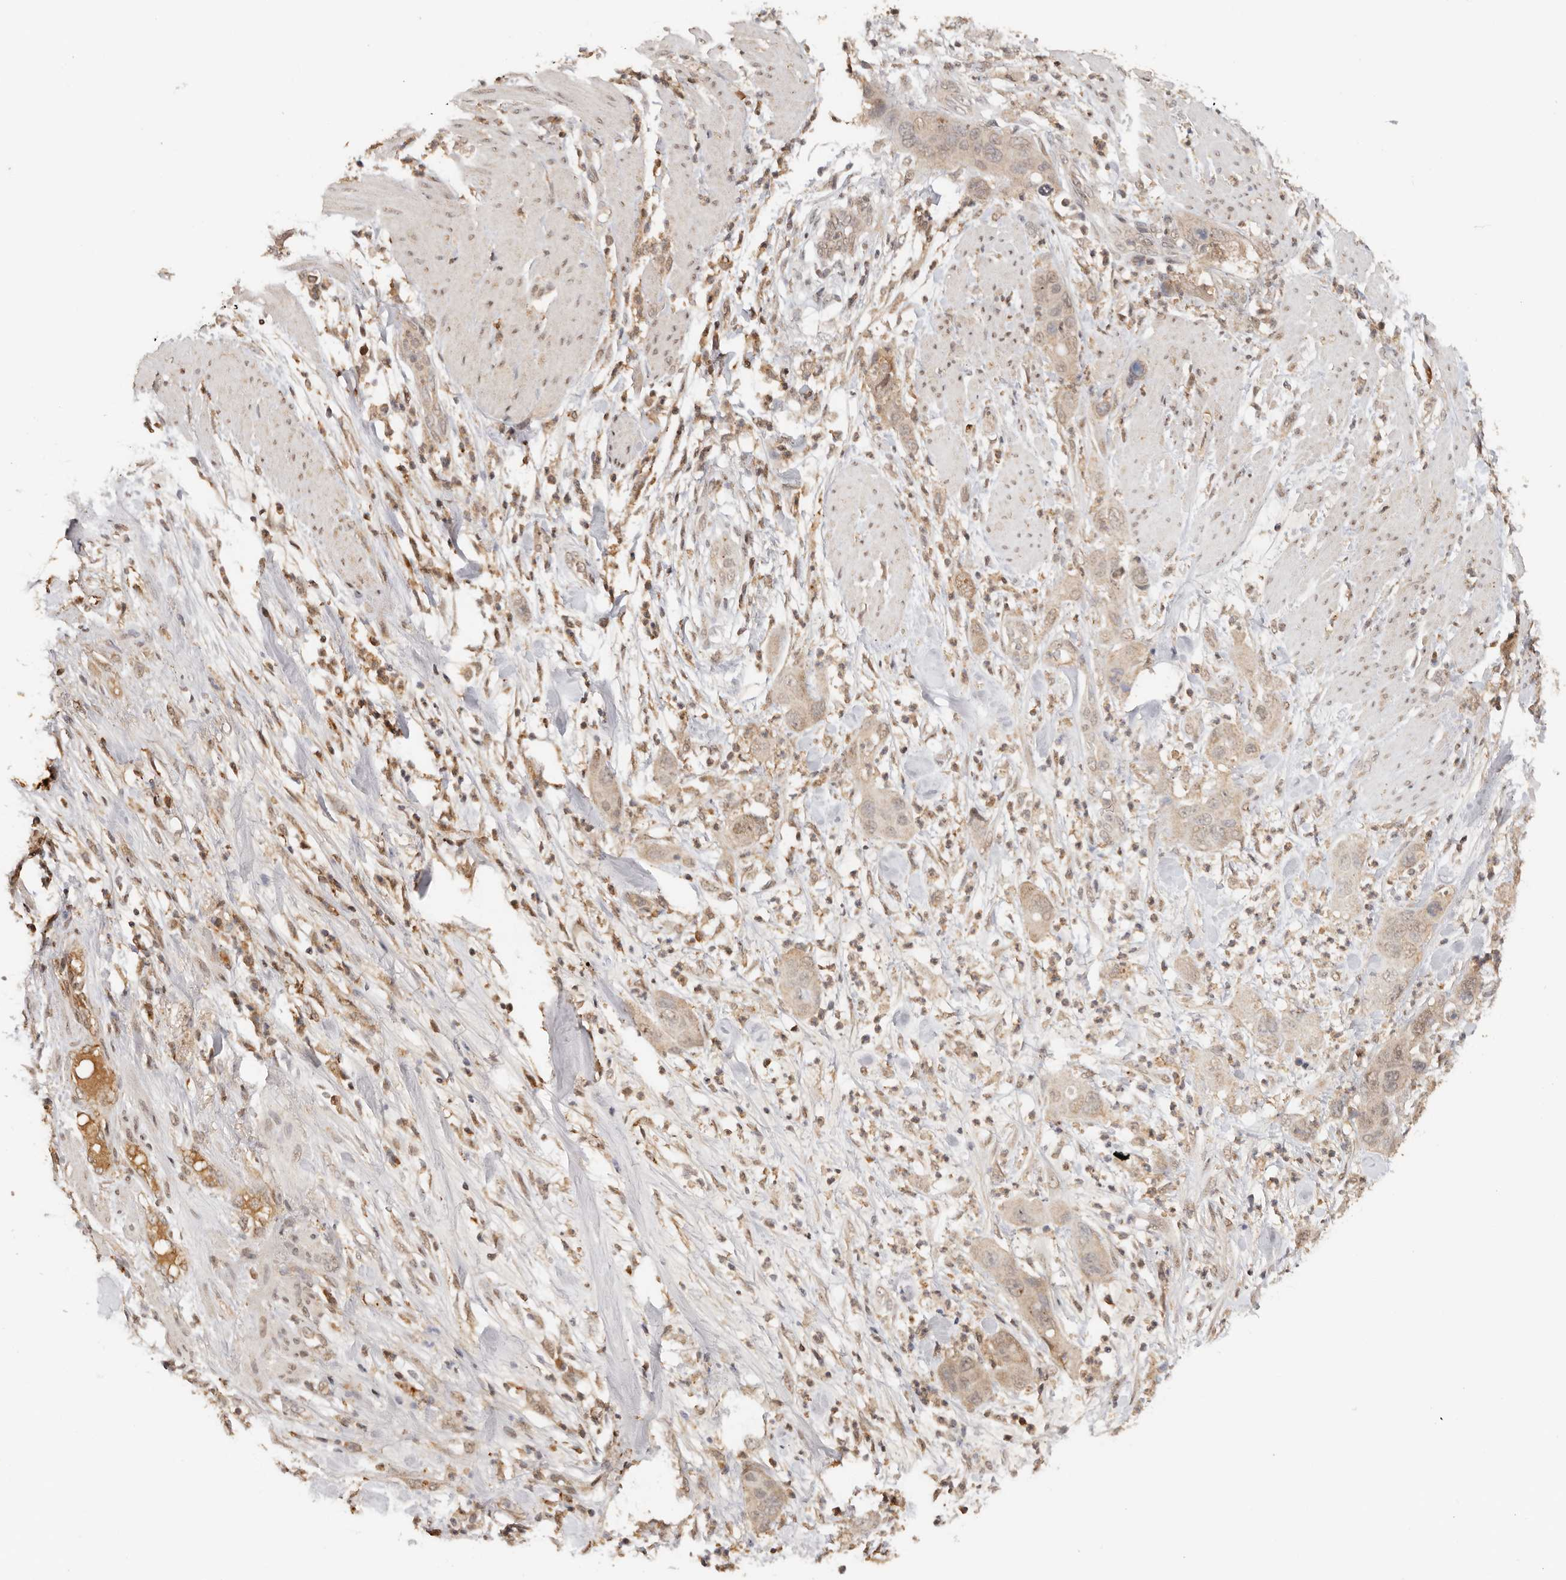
{"staining": {"intensity": "weak", "quantity": ">75%", "location": "nuclear"}, "tissue": "pancreatic cancer", "cell_type": "Tumor cells", "image_type": "cancer", "snomed": [{"axis": "morphology", "description": "Adenocarcinoma, NOS"}, {"axis": "topography", "description": "Pancreas"}], "caption": "Weak nuclear protein expression is appreciated in about >75% of tumor cells in pancreatic adenocarcinoma.", "gene": "SEC14L1", "patient": {"sex": "female", "age": 71}}